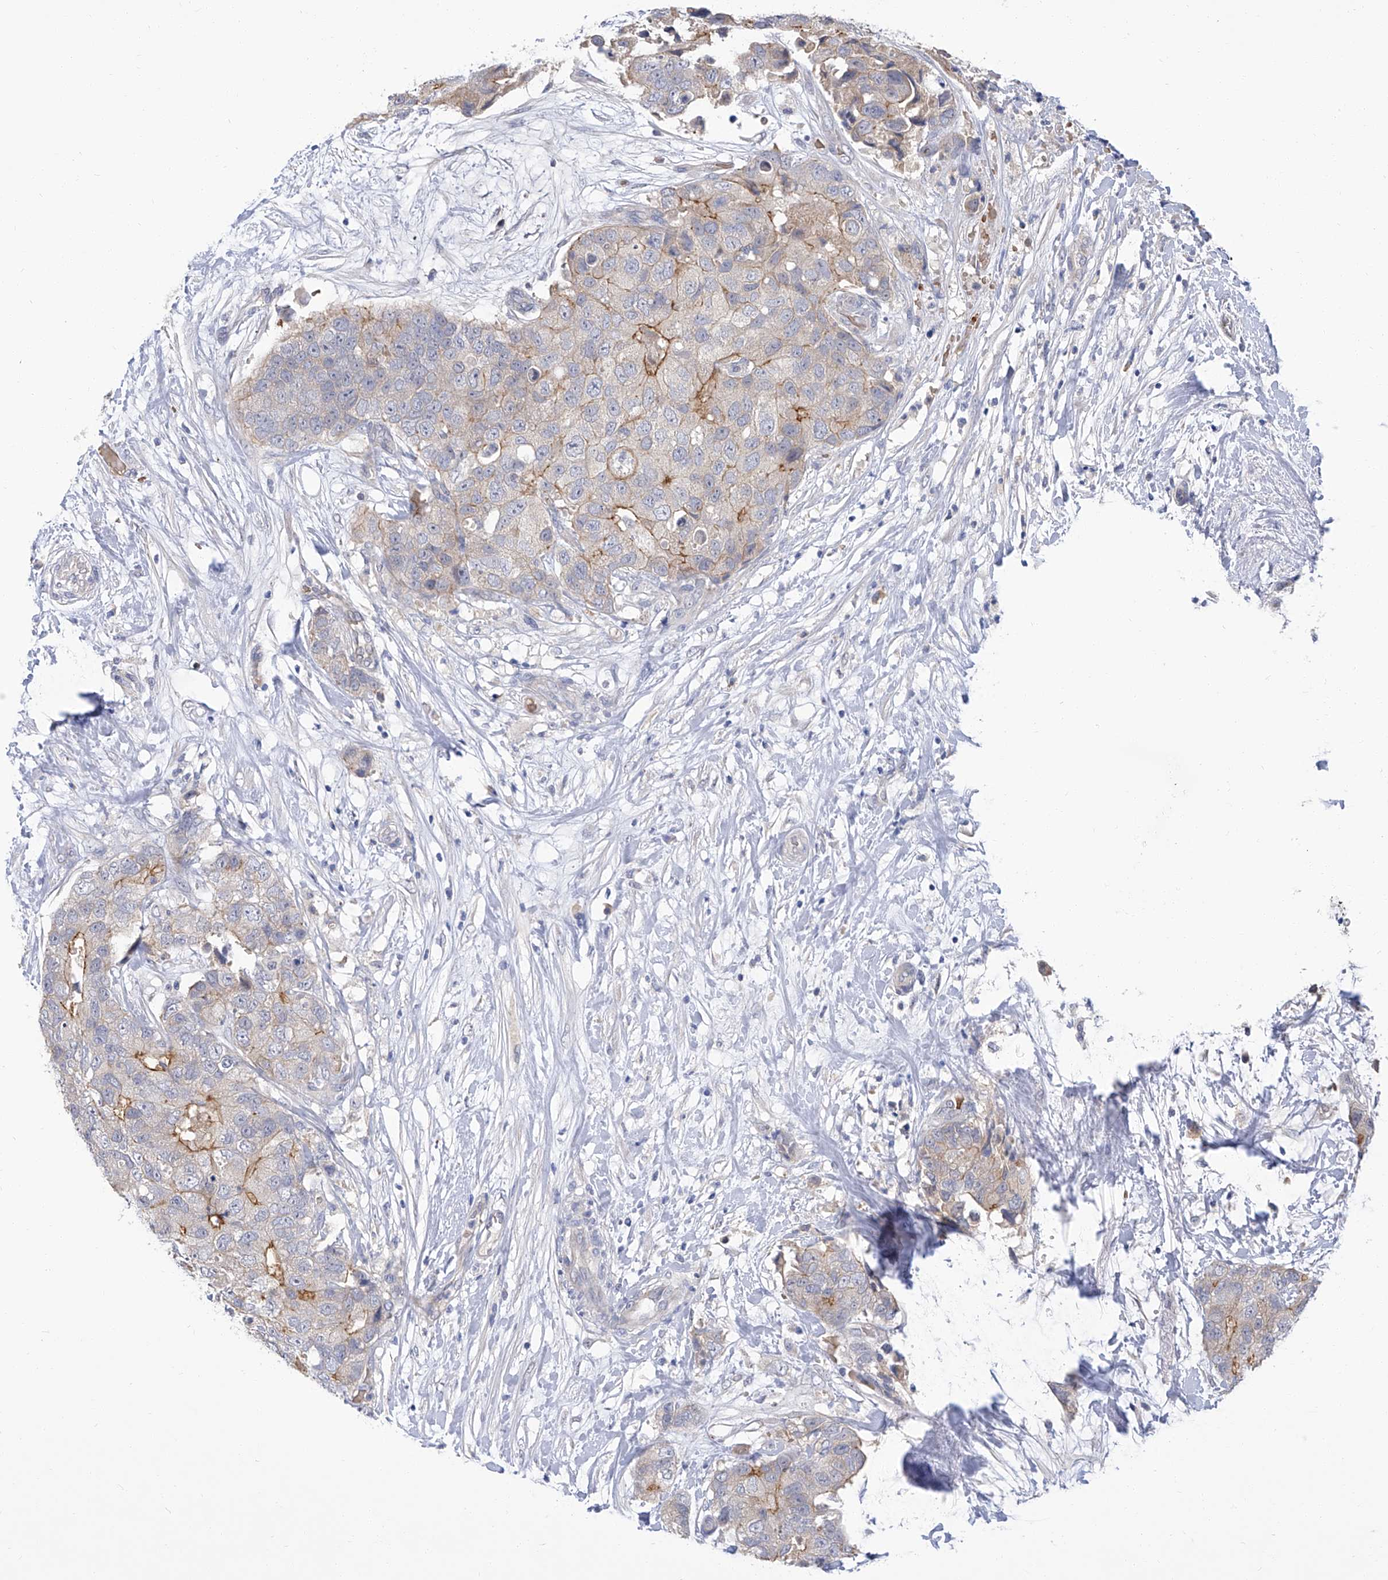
{"staining": {"intensity": "moderate", "quantity": "<25%", "location": "cytoplasmic/membranous"}, "tissue": "breast cancer", "cell_type": "Tumor cells", "image_type": "cancer", "snomed": [{"axis": "morphology", "description": "Duct carcinoma"}, {"axis": "topography", "description": "Breast"}], "caption": "Immunohistochemistry (IHC) photomicrograph of human breast cancer (invasive ductal carcinoma) stained for a protein (brown), which demonstrates low levels of moderate cytoplasmic/membranous positivity in about <25% of tumor cells.", "gene": "PARD3", "patient": {"sex": "female", "age": 62}}